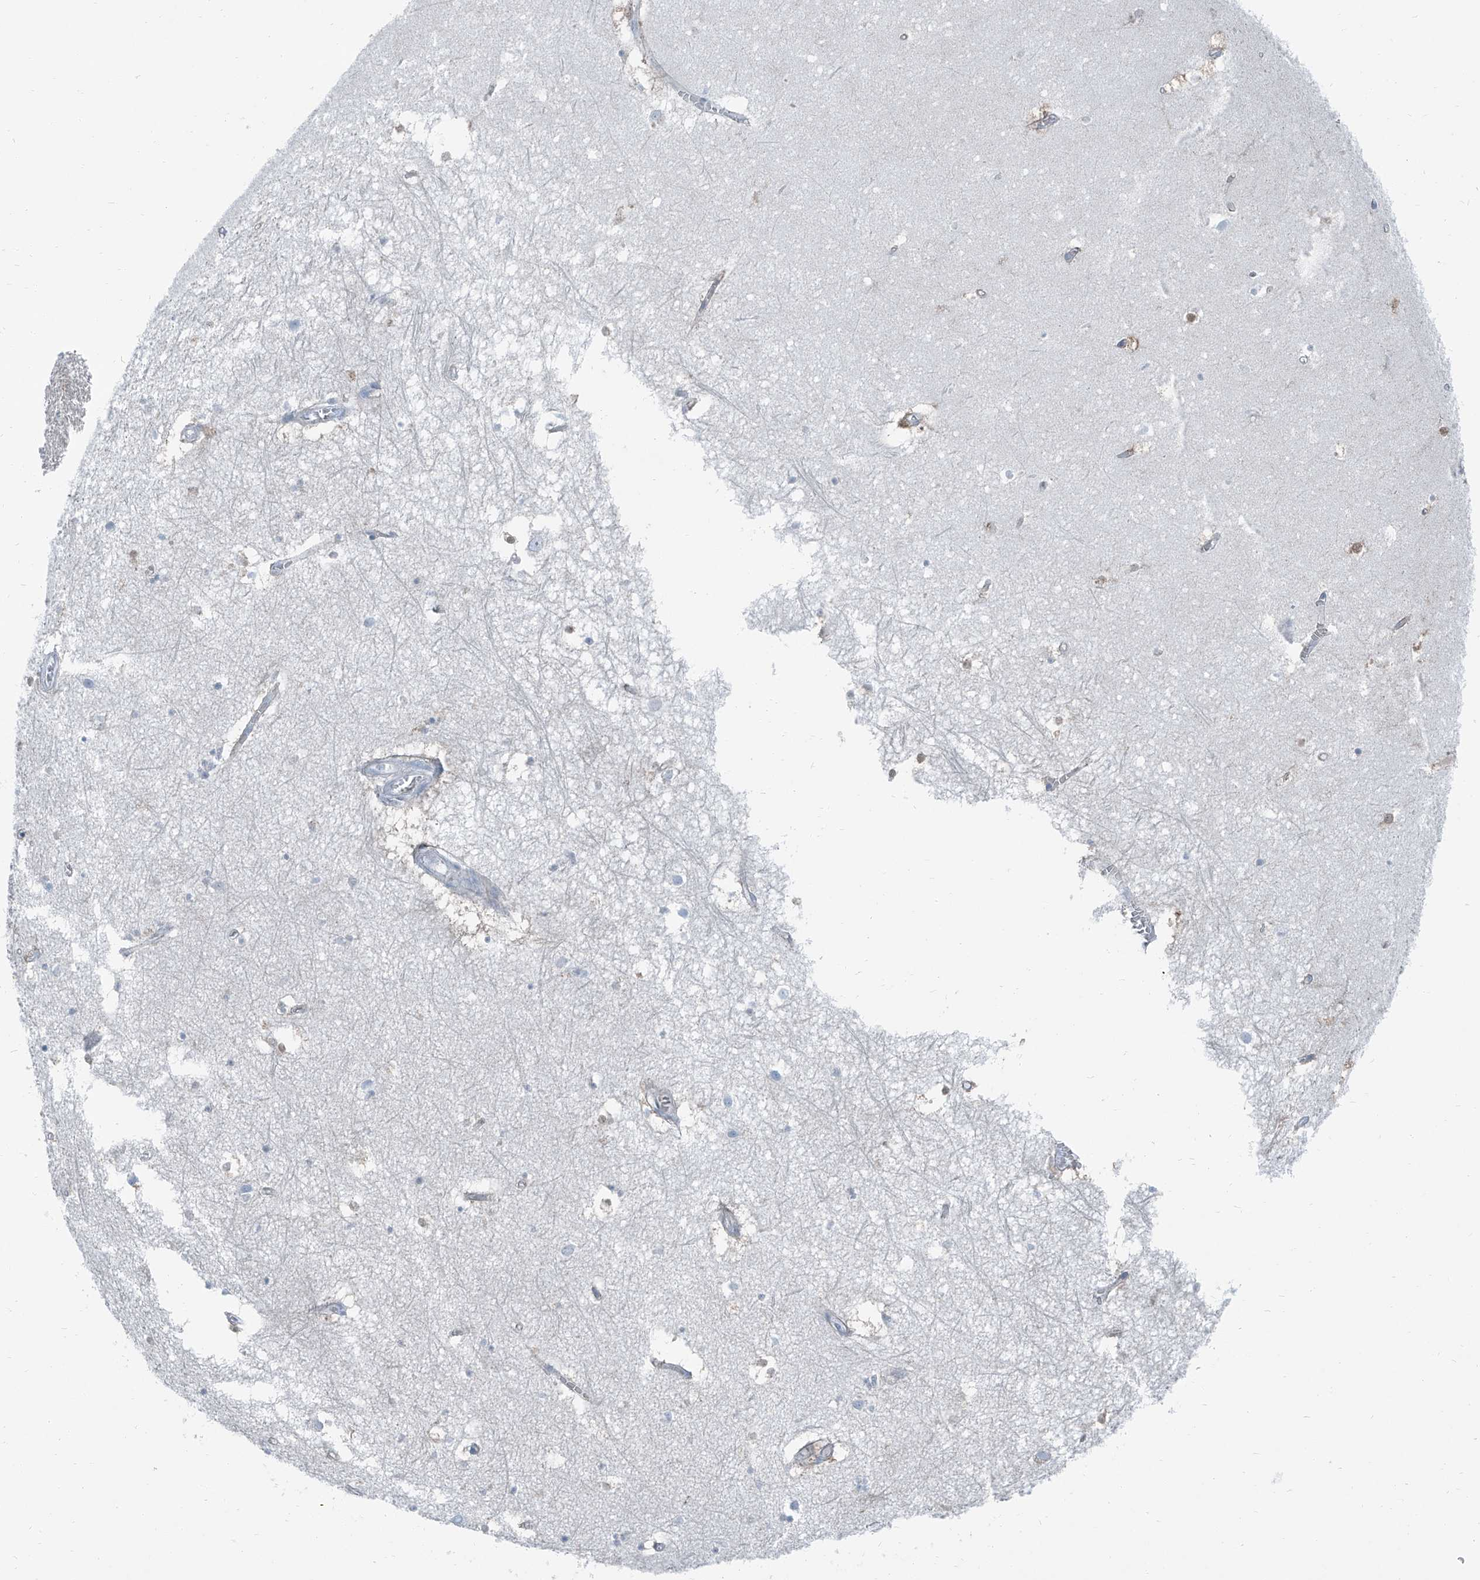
{"staining": {"intensity": "negative", "quantity": "none", "location": "none"}, "tissue": "hippocampus", "cell_type": "Glial cells", "image_type": "normal", "snomed": [{"axis": "morphology", "description": "Normal tissue, NOS"}, {"axis": "topography", "description": "Hippocampus"}], "caption": "IHC micrograph of unremarkable hippocampus: hippocampus stained with DAB (3,3'-diaminobenzidine) displays no significant protein staining in glial cells. (Brightfield microscopy of DAB (3,3'-diaminobenzidine) IHC at high magnification).", "gene": "RGN", "patient": {"sex": "female", "age": 64}}